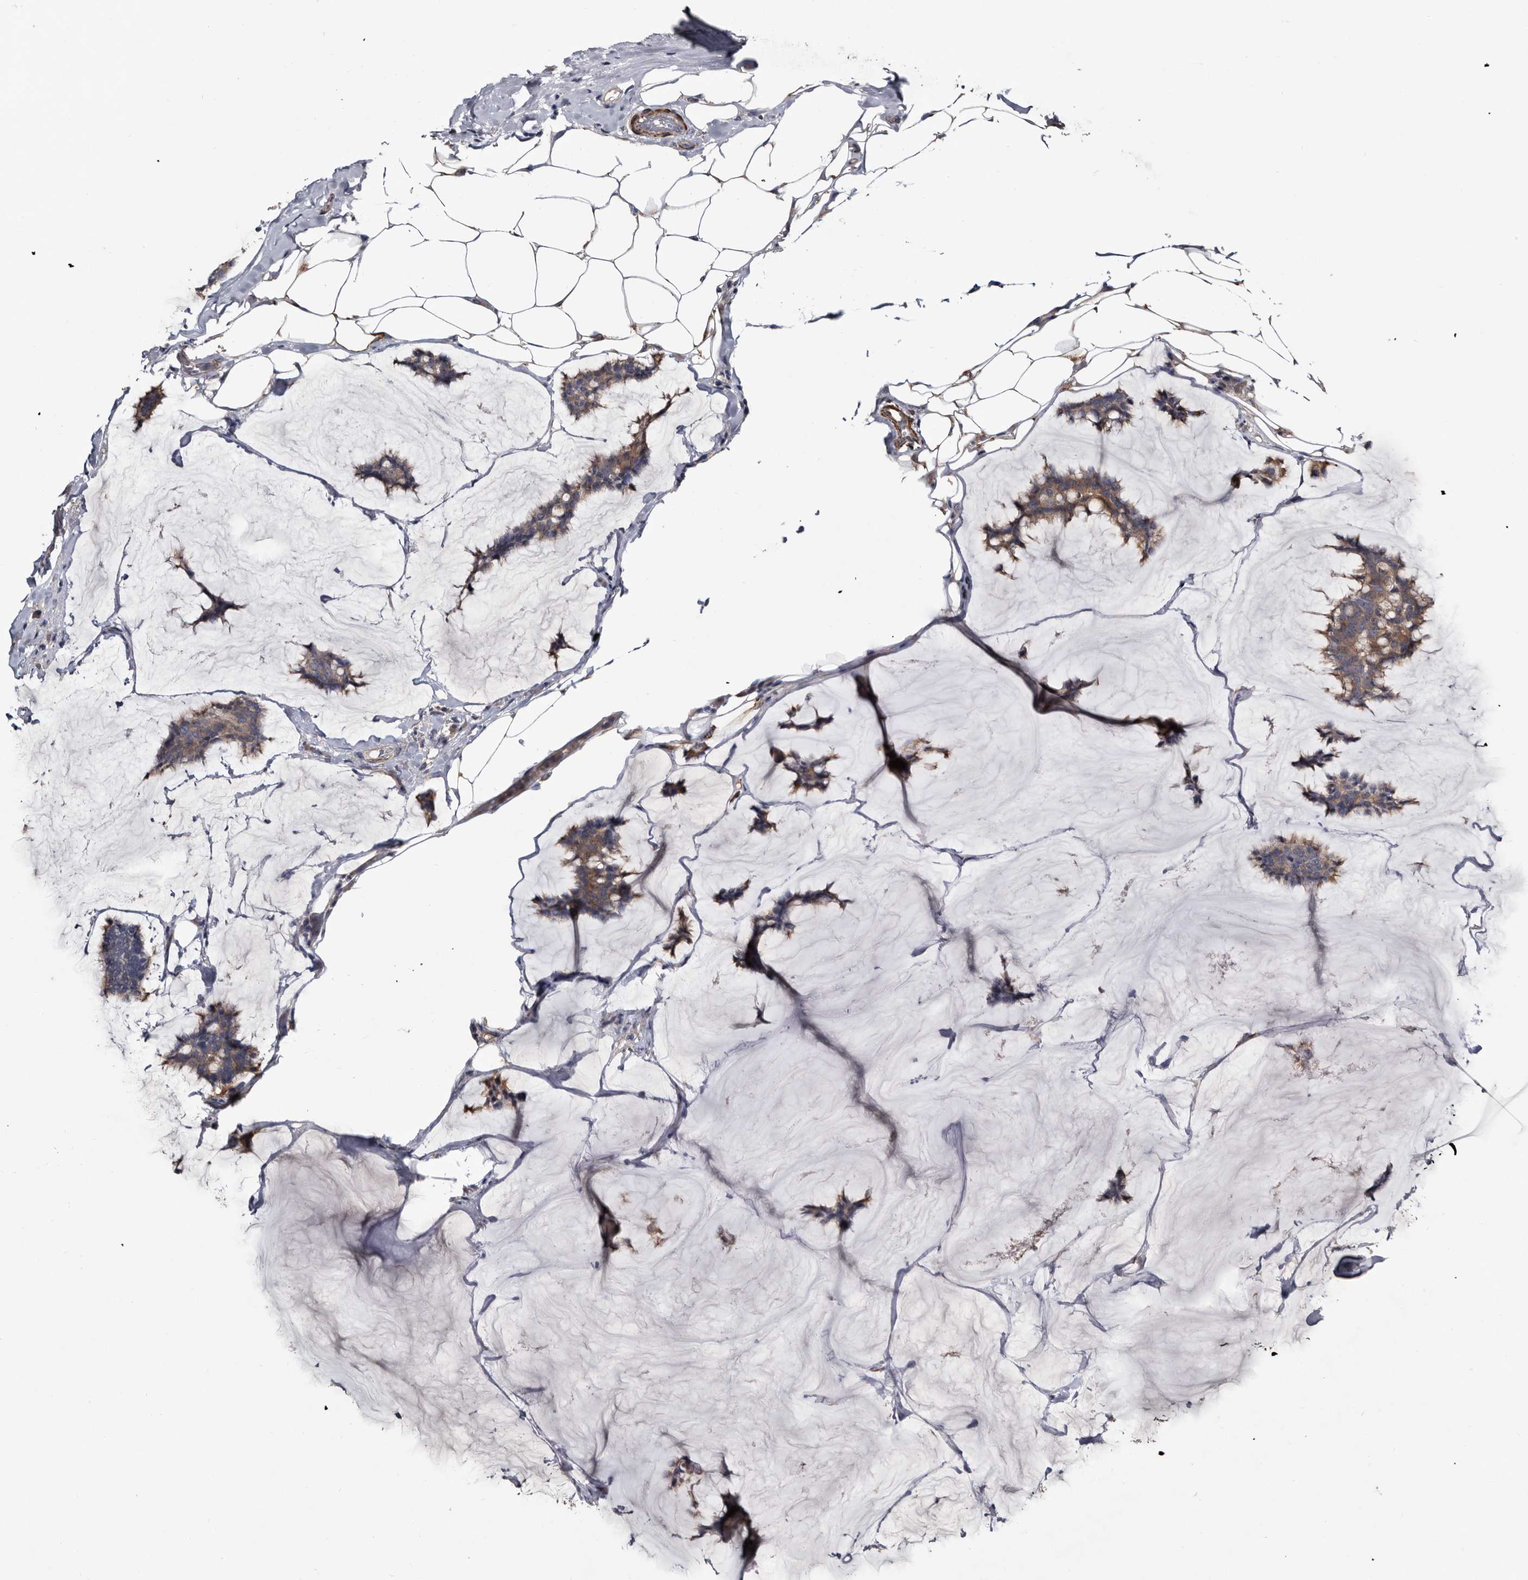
{"staining": {"intensity": "weak", "quantity": ">75%", "location": "cytoplasmic/membranous"}, "tissue": "breast cancer", "cell_type": "Tumor cells", "image_type": "cancer", "snomed": [{"axis": "morphology", "description": "Duct carcinoma"}, {"axis": "topography", "description": "Breast"}], "caption": "Breast cancer (invasive ductal carcinoma) tissue demonstrates weak cytoplasmic/membranous positivity in about >75% of tumor cells", "gene": "IARS1", "patient": {"sex": "female", "age": 93}}